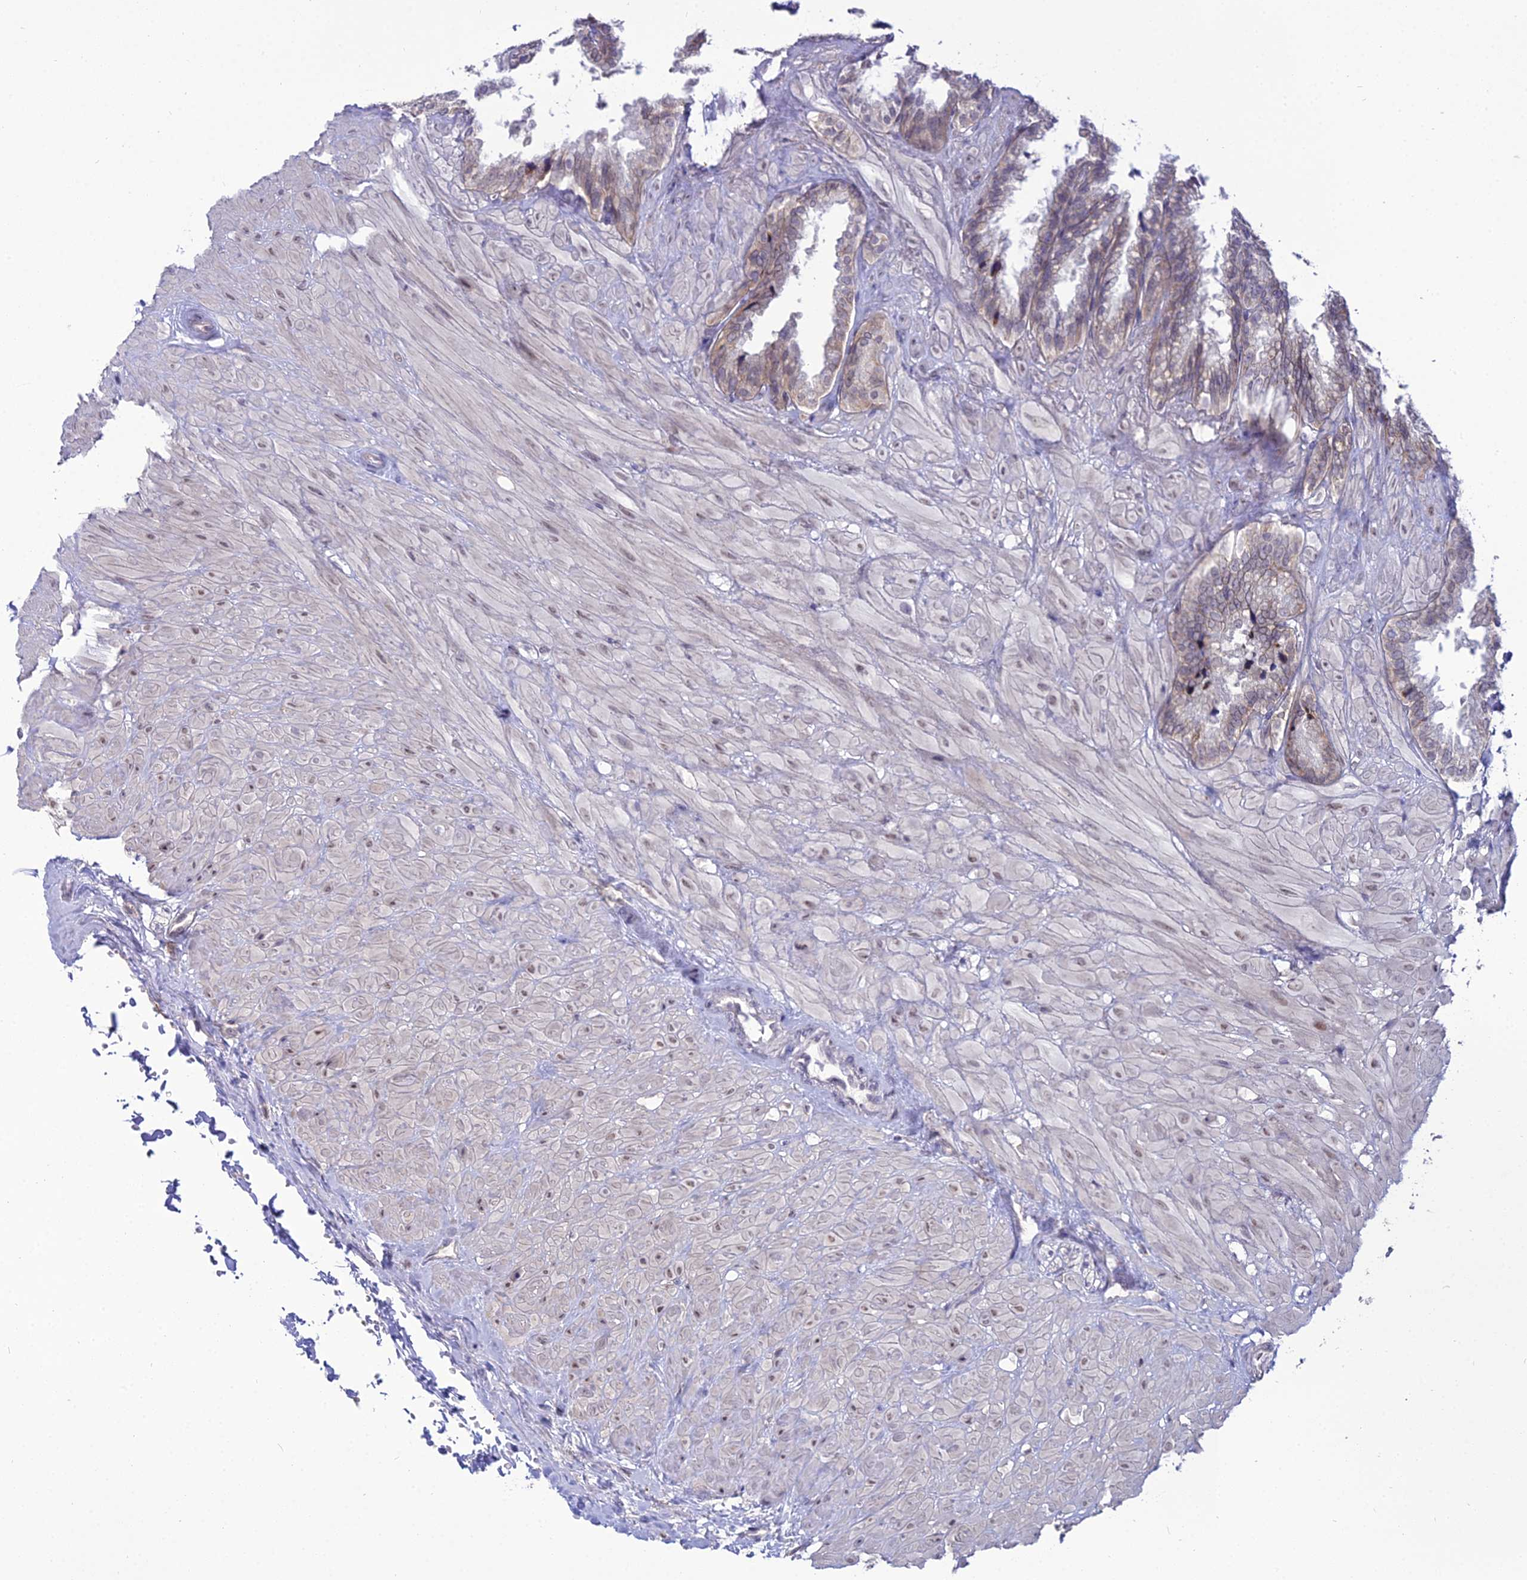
{"staining": {"intensity": "weak", "quantity": "25%-75%", "location": "cytoplasmic/membranous"}, "tissue": "seminal vesicle", "cell_type": "Glandular cells", "image_type": "normal", "snomed": [{"axis": "morphology", "description": "Normal tissue, NOS"}, {"axis": "topography", "description": "Seminal veicle"}], "caption": "High-power microscopy captured an IHC photomicrograph of benign seminal vesicle, revealing weak cytoplasmic/membranous positivity in about 25%-75% of glandular cells. Using DAB (brown) and hematoxylin (blue) stains, captured at high magnification using brightfield microscopy.", "gene": "TROAP", "patient": {"sex": "male", "age": 46}}